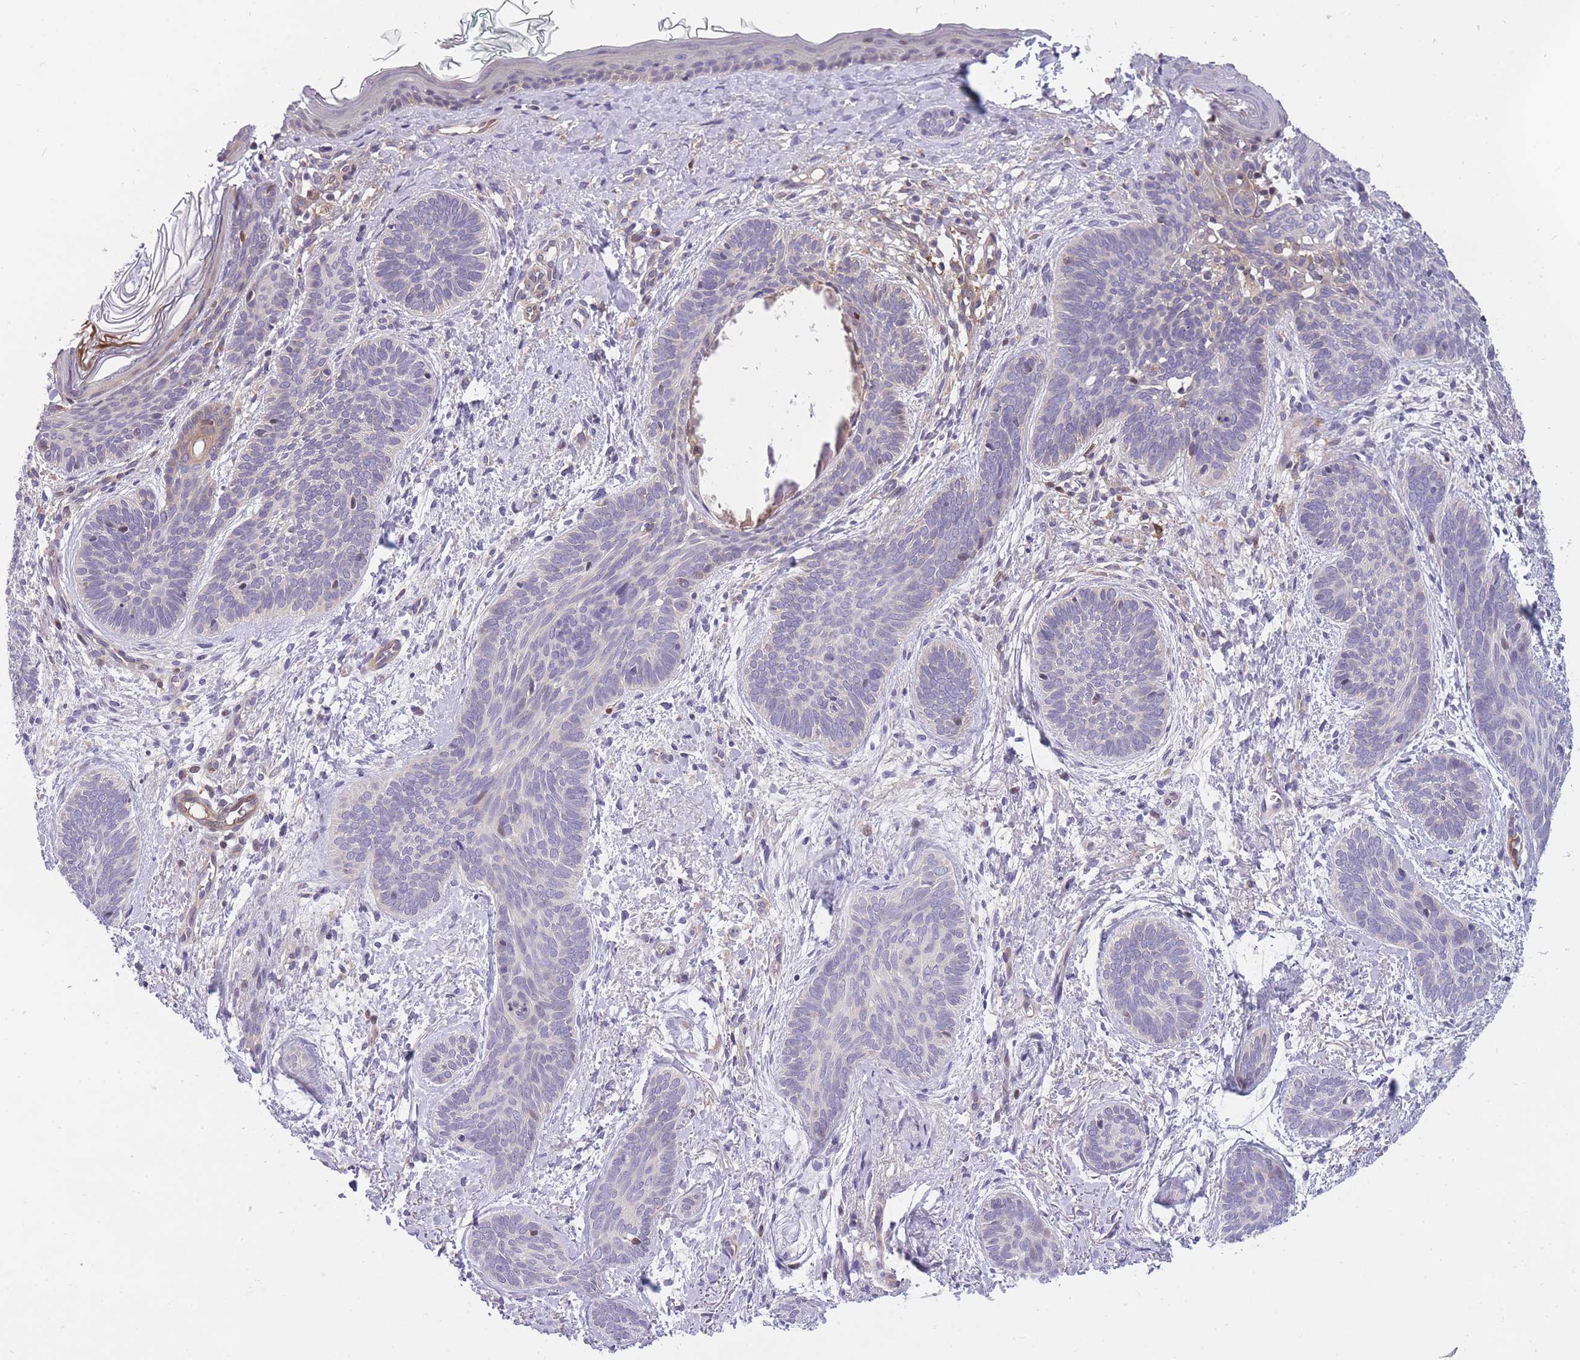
{"staining": {"intensity": "negative", "quantity": "none", "location": "none"}, "tissue": "skin cancer", "cell_type": "Tumor cells", "image_type": "cancer", "snomed": [{"axis": "morphology", "description": "Basal cell carcinoma"}, {"axis": "topography", "description": "Skin"}], "caption": "Immunohistochemistry (IHC) image of neoplastic tissue: basal cell carcinoma (skin) stained with DAB (3,3'-diaminobenzidine) demonstrates no significant protein staining in tumor cells.", "gene": "CRYGN", "patient": {"sex": "female", "age": 81}}